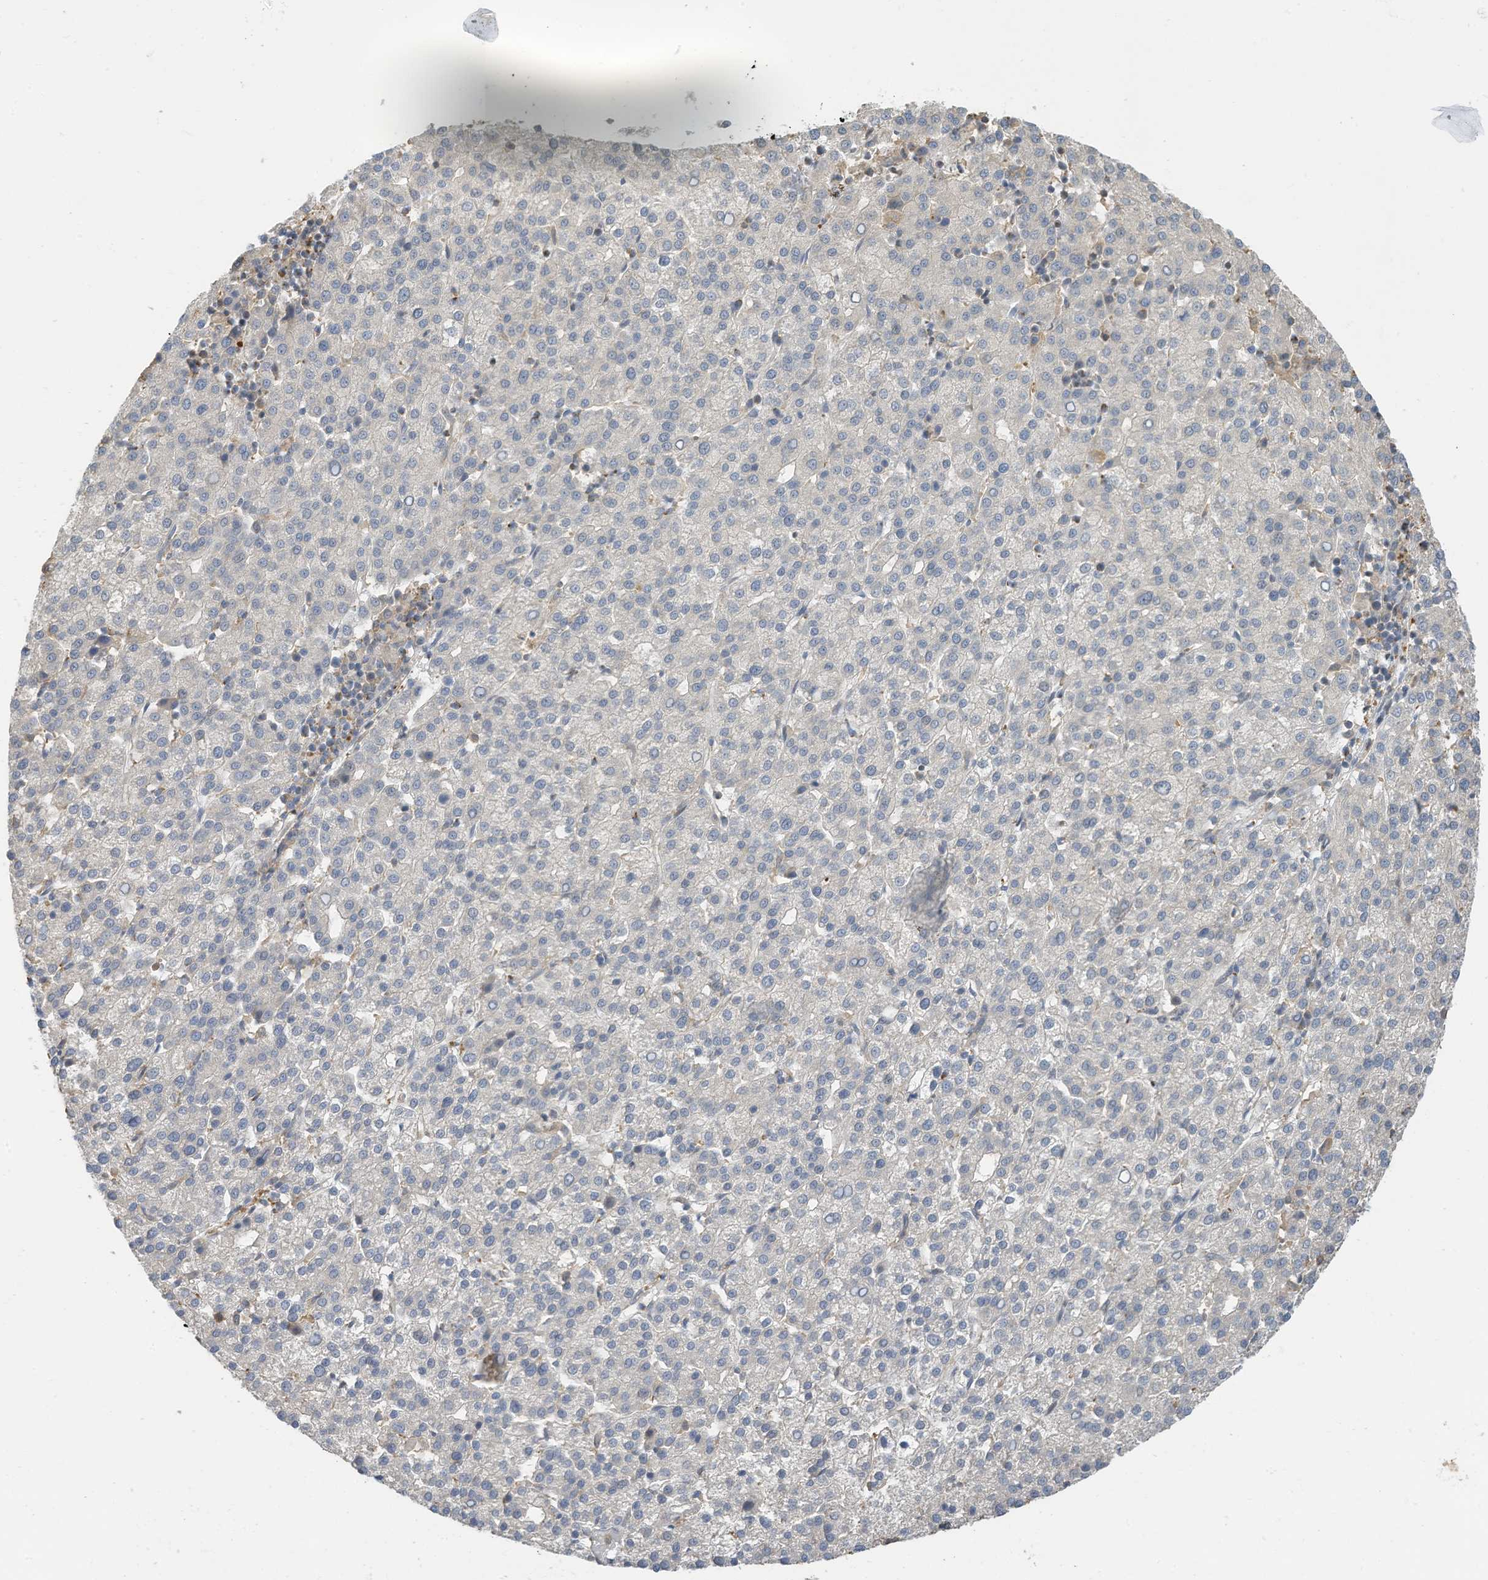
{"staining": {"intensity": "negative", "quantity": "none", "location": "none"}, "tissue": "liver cancer", "cell_type": "Tumor cells", "image_type": "cancer", "snomed": [{"axis": "morphology", "description": "Carcinoma, Hepatocellular, NOS"}, {"axis": "topography", "description": "Liver"}], "caption": "This is an immunohistochemistry micrograph of liver hepatocellular carcinoma. There is no staining in tumor cells.", "gene": "SLFN14", "patient": {"sex": "female", "age": 58}}